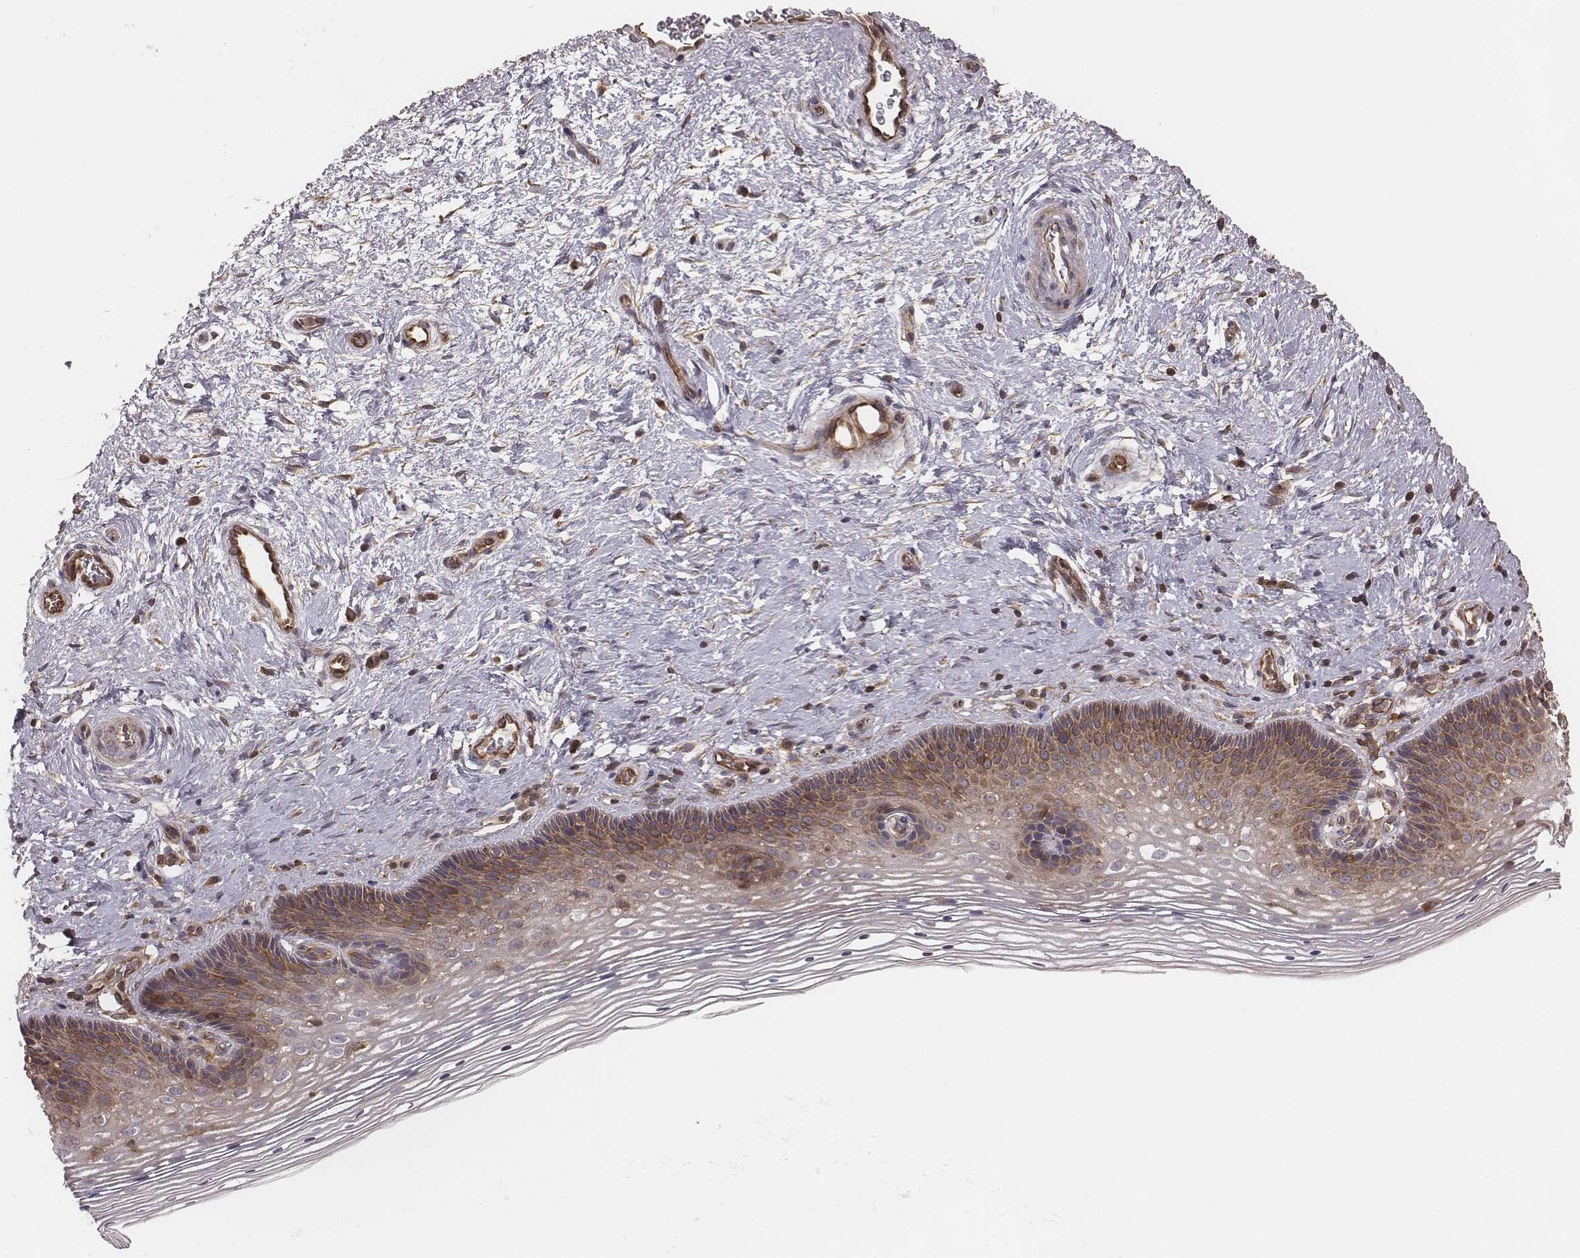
{"staining": {"intensity": "moderate", "quantity": "25%-75%", "location": "cytoplasmic/membranous"}, "tissue": "cervix", "cell_type": "Squamous epithelial cells", "image_type": "normal", "snomed": [{"axis": "morphology", "description": "Normal tissue, NOS"}, {"axis": "topography", "description": "Cervix"}], "caption": "The image shows immunohistochemical staining of normal cervix. There is moderate cytoplasmic/membranous staining is present in approximately 25%-75% of squamous epithelial cells.", "gene": "CAD", "patient": {"sex": "female", "age": 34}}